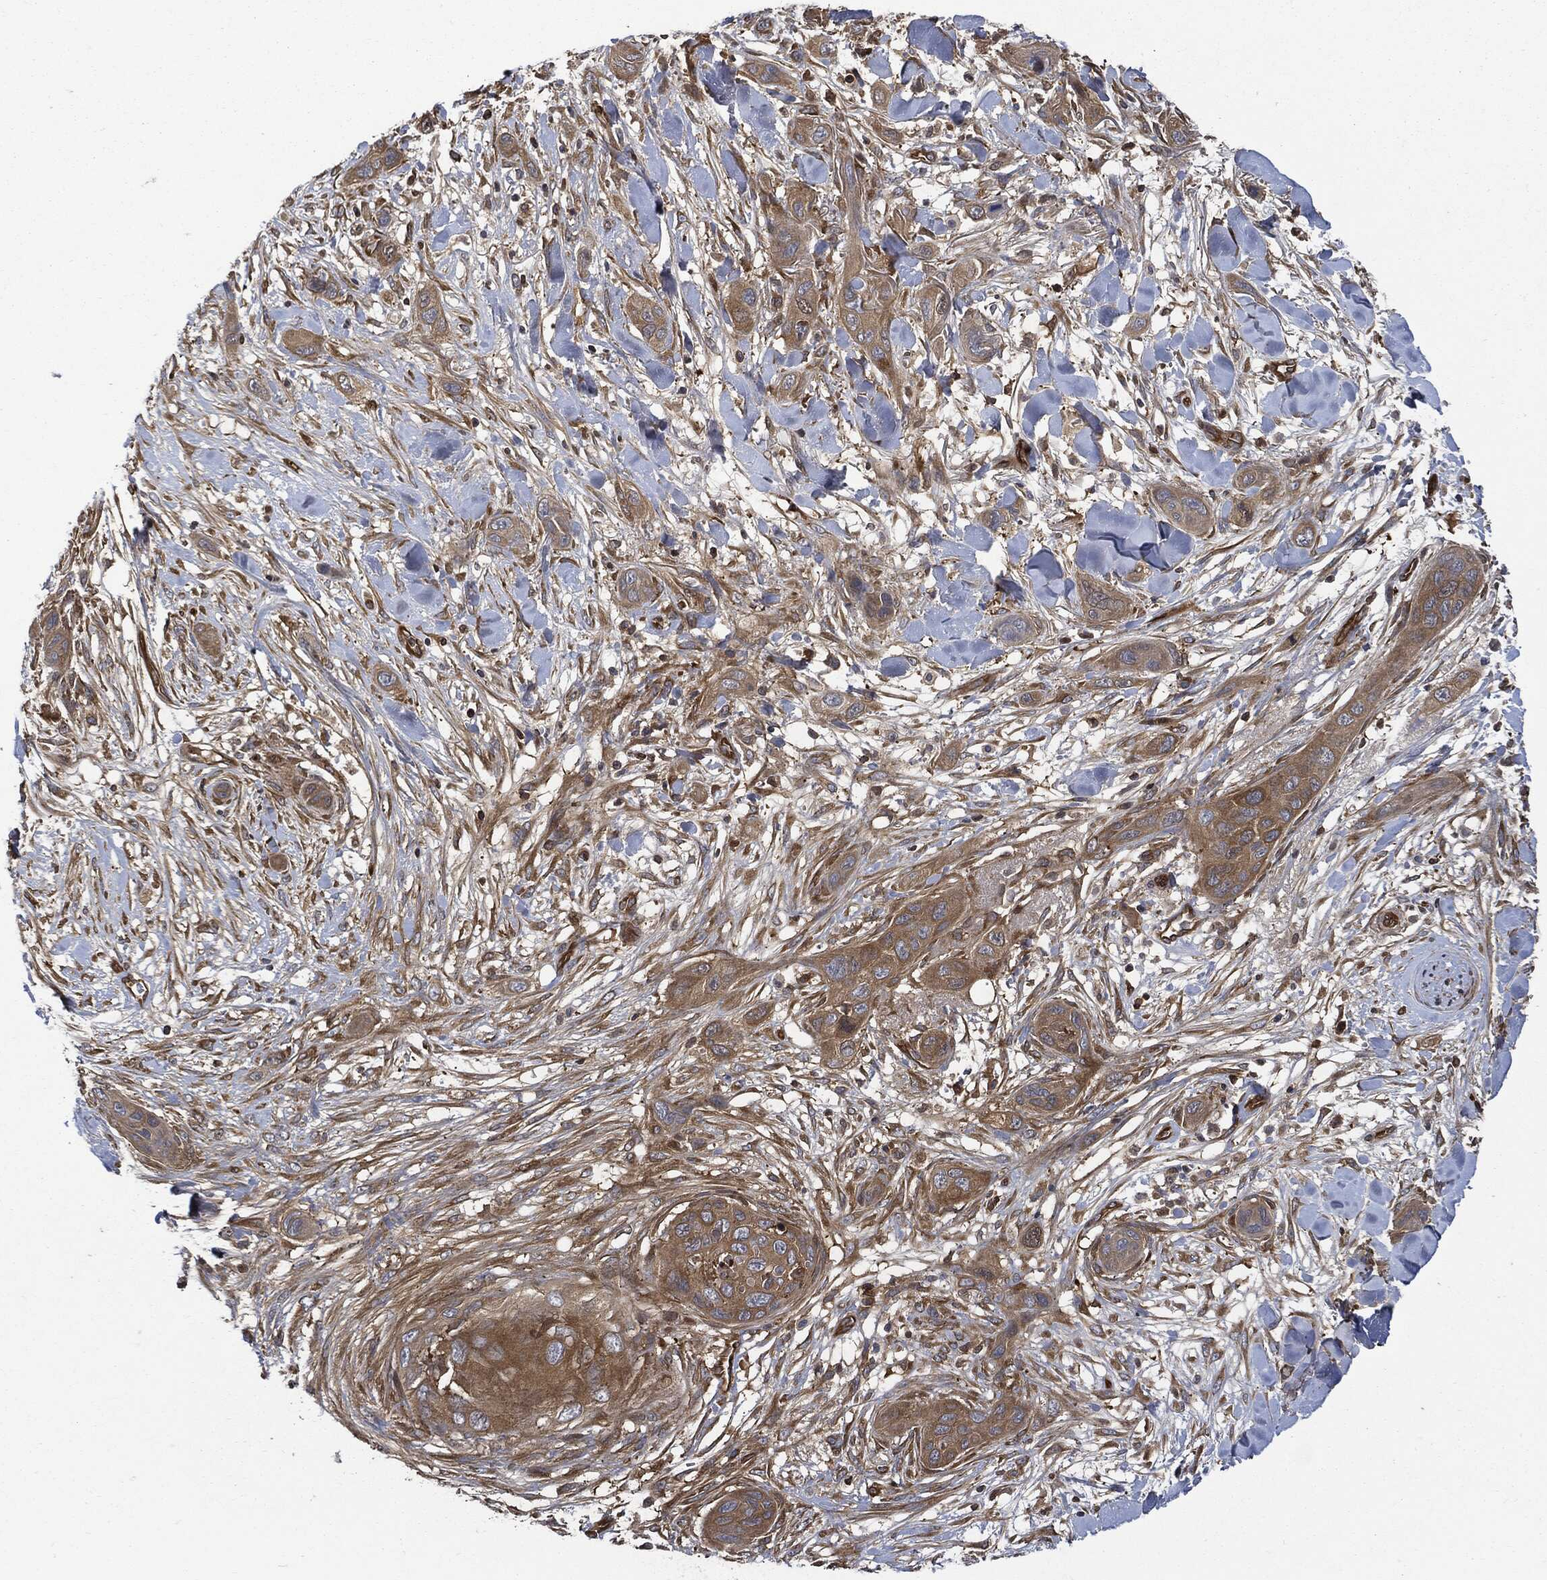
{"staining": {"intensity": "moderate", "quantity": ">75%", "location": "cytoplasmic/membranous"}, "tissue": "skin cancer", "cell_type": "Tumor cells", "image_type": "cancer", "snomed": [{"axis": "morphology", "description": "Squamous cell carcinoma, NOS"}, {"axis": "topography", "description": "Skin"}], "caption": "A histopathology image showing moderate cytoplasmic/membranous positivity in about >75% of tumor cells in skin cancer, as visualized by brown immunohistochemical staining.", "gene": "XPNPEP1", "patient": {"sex": "male", "age": 78}}